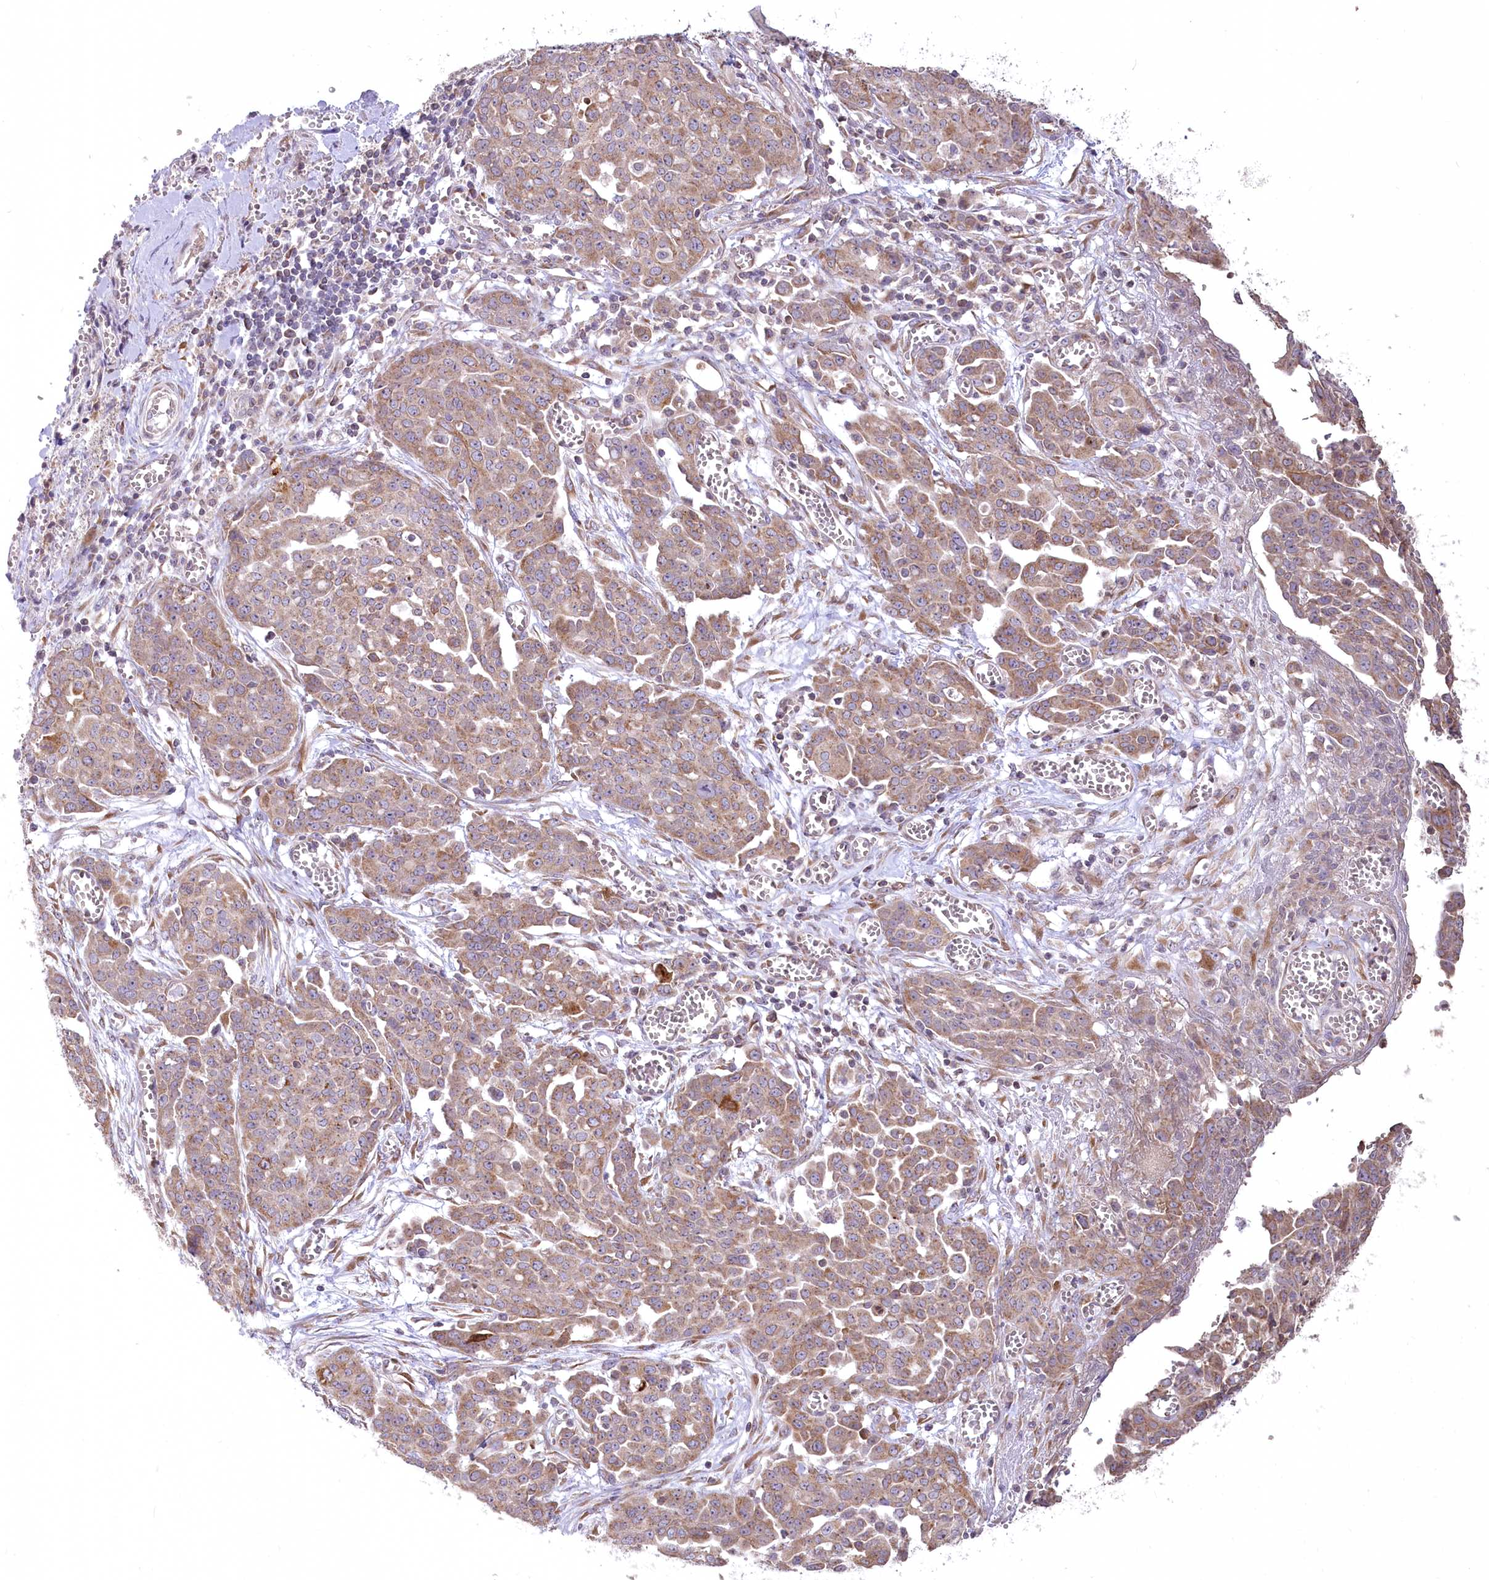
{"staining": {"intensity": "moderate", "quantity": ">75%", "location": "cytoplasmic/membranous"}, "tissue": "ovarian cancer", "cell_type": "Tumor cells", "image_type": "cancer", "snomed": [{"axis": "morphology", "description": "Cystadenocarcinoma, serous, NOS"}, {"axis": "topography", "description": "Soft tissue"}, {"axis": "topography", "description": "Ovary"}], "caption": "This is an image of IHC staining of ovarian cancer, which shows moderate staining in the cytoplasmic/membranous of tumor cells.", "gene": "STT3B", "patient": {"sex": "female", "age": 57}}